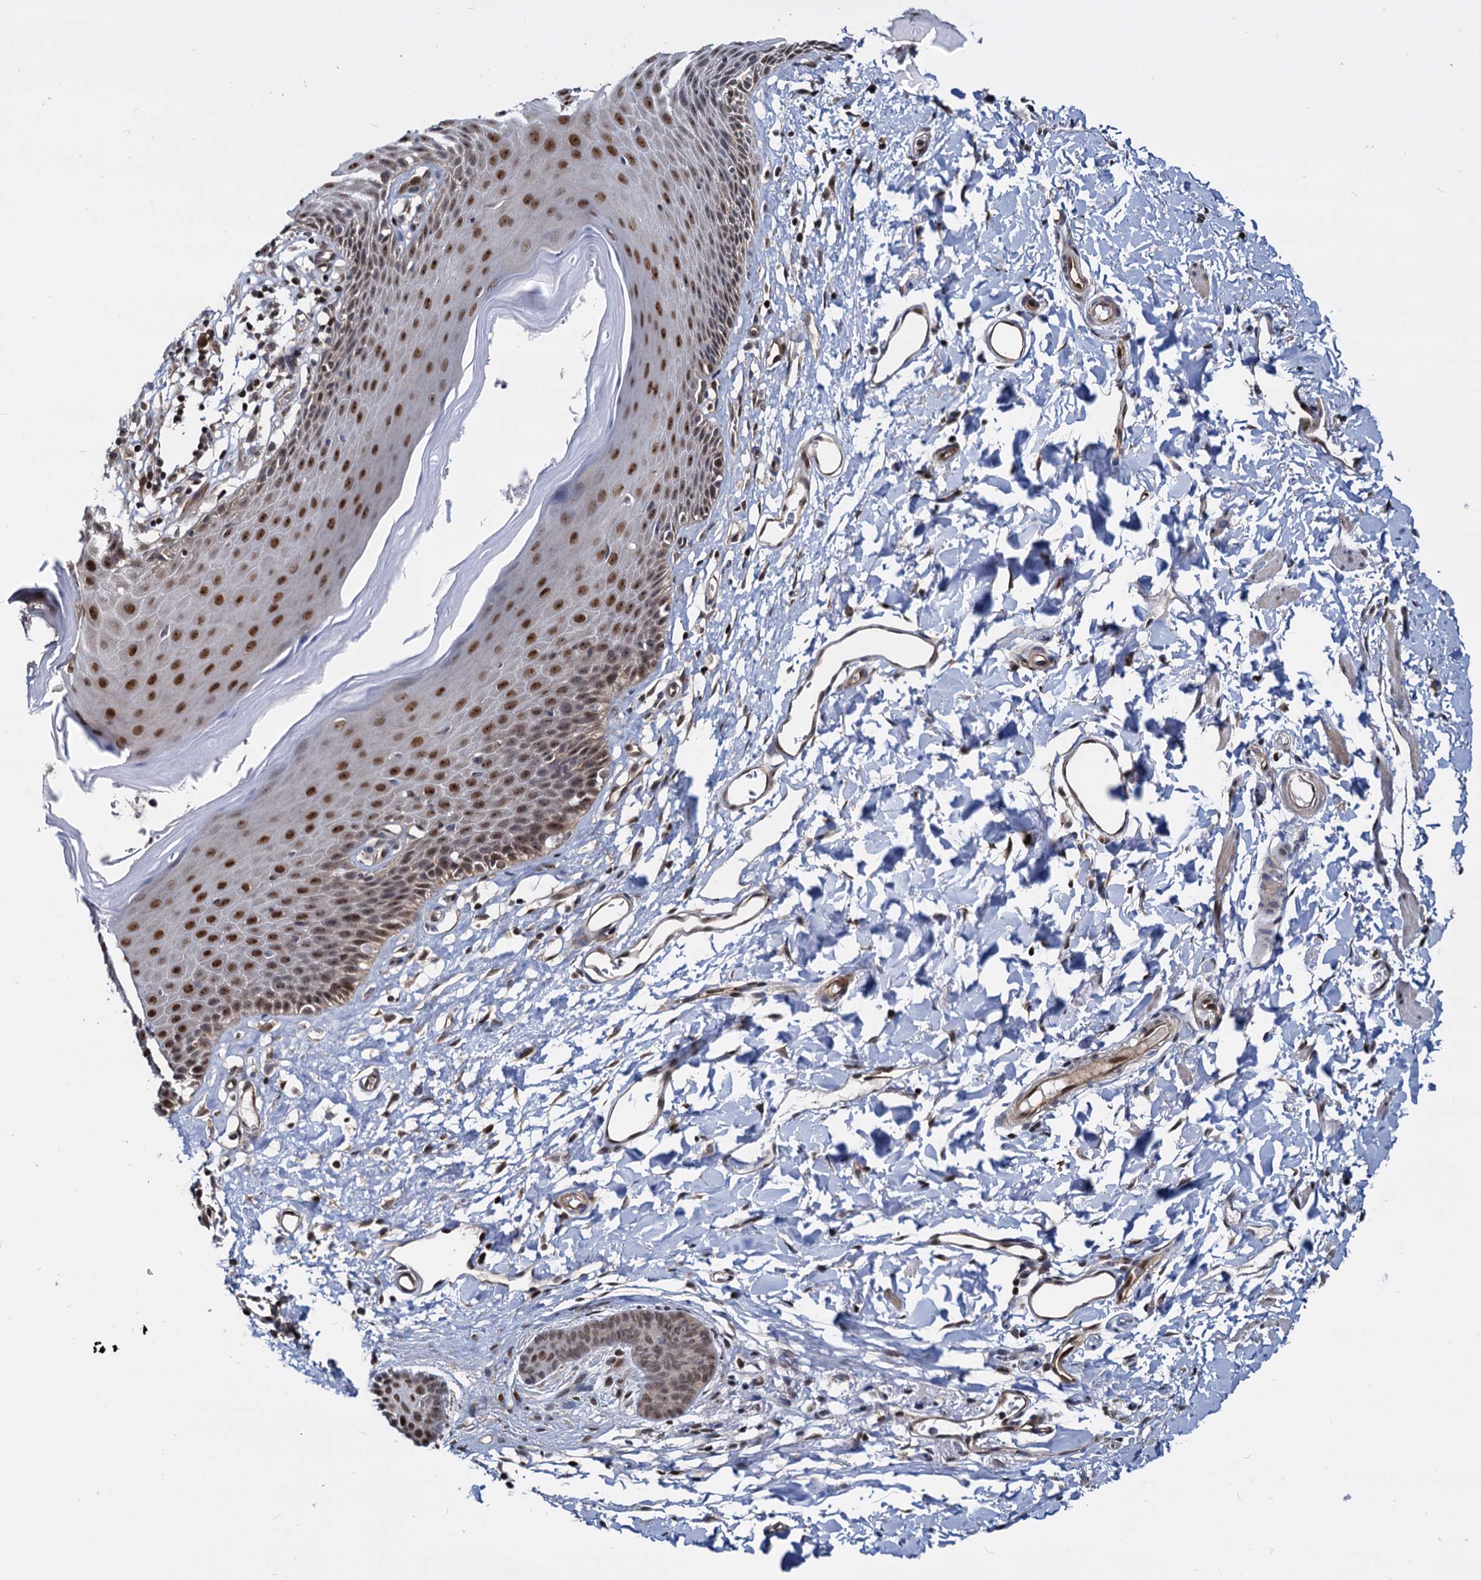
{"staining": {"intensity": "moderate", "quantity": ">75%", "location": "nuclear"}, "tissue": "skin", "cell_type": "Epidermal cells", "image_type": "normal", "snomed": [{"axis": "morphology", "description": "Normal tissue, NOS"}, {"axis": "topography", "description": "Vulva"}], "caption": "An image showing moderate nuclear expression in approximately >75% of epidermal cells in unremarkable skin, as visualized by brown immunohistochemical staining.", "gene": "UBLCP1", "patient": {"sex": "female", "age": 68}}